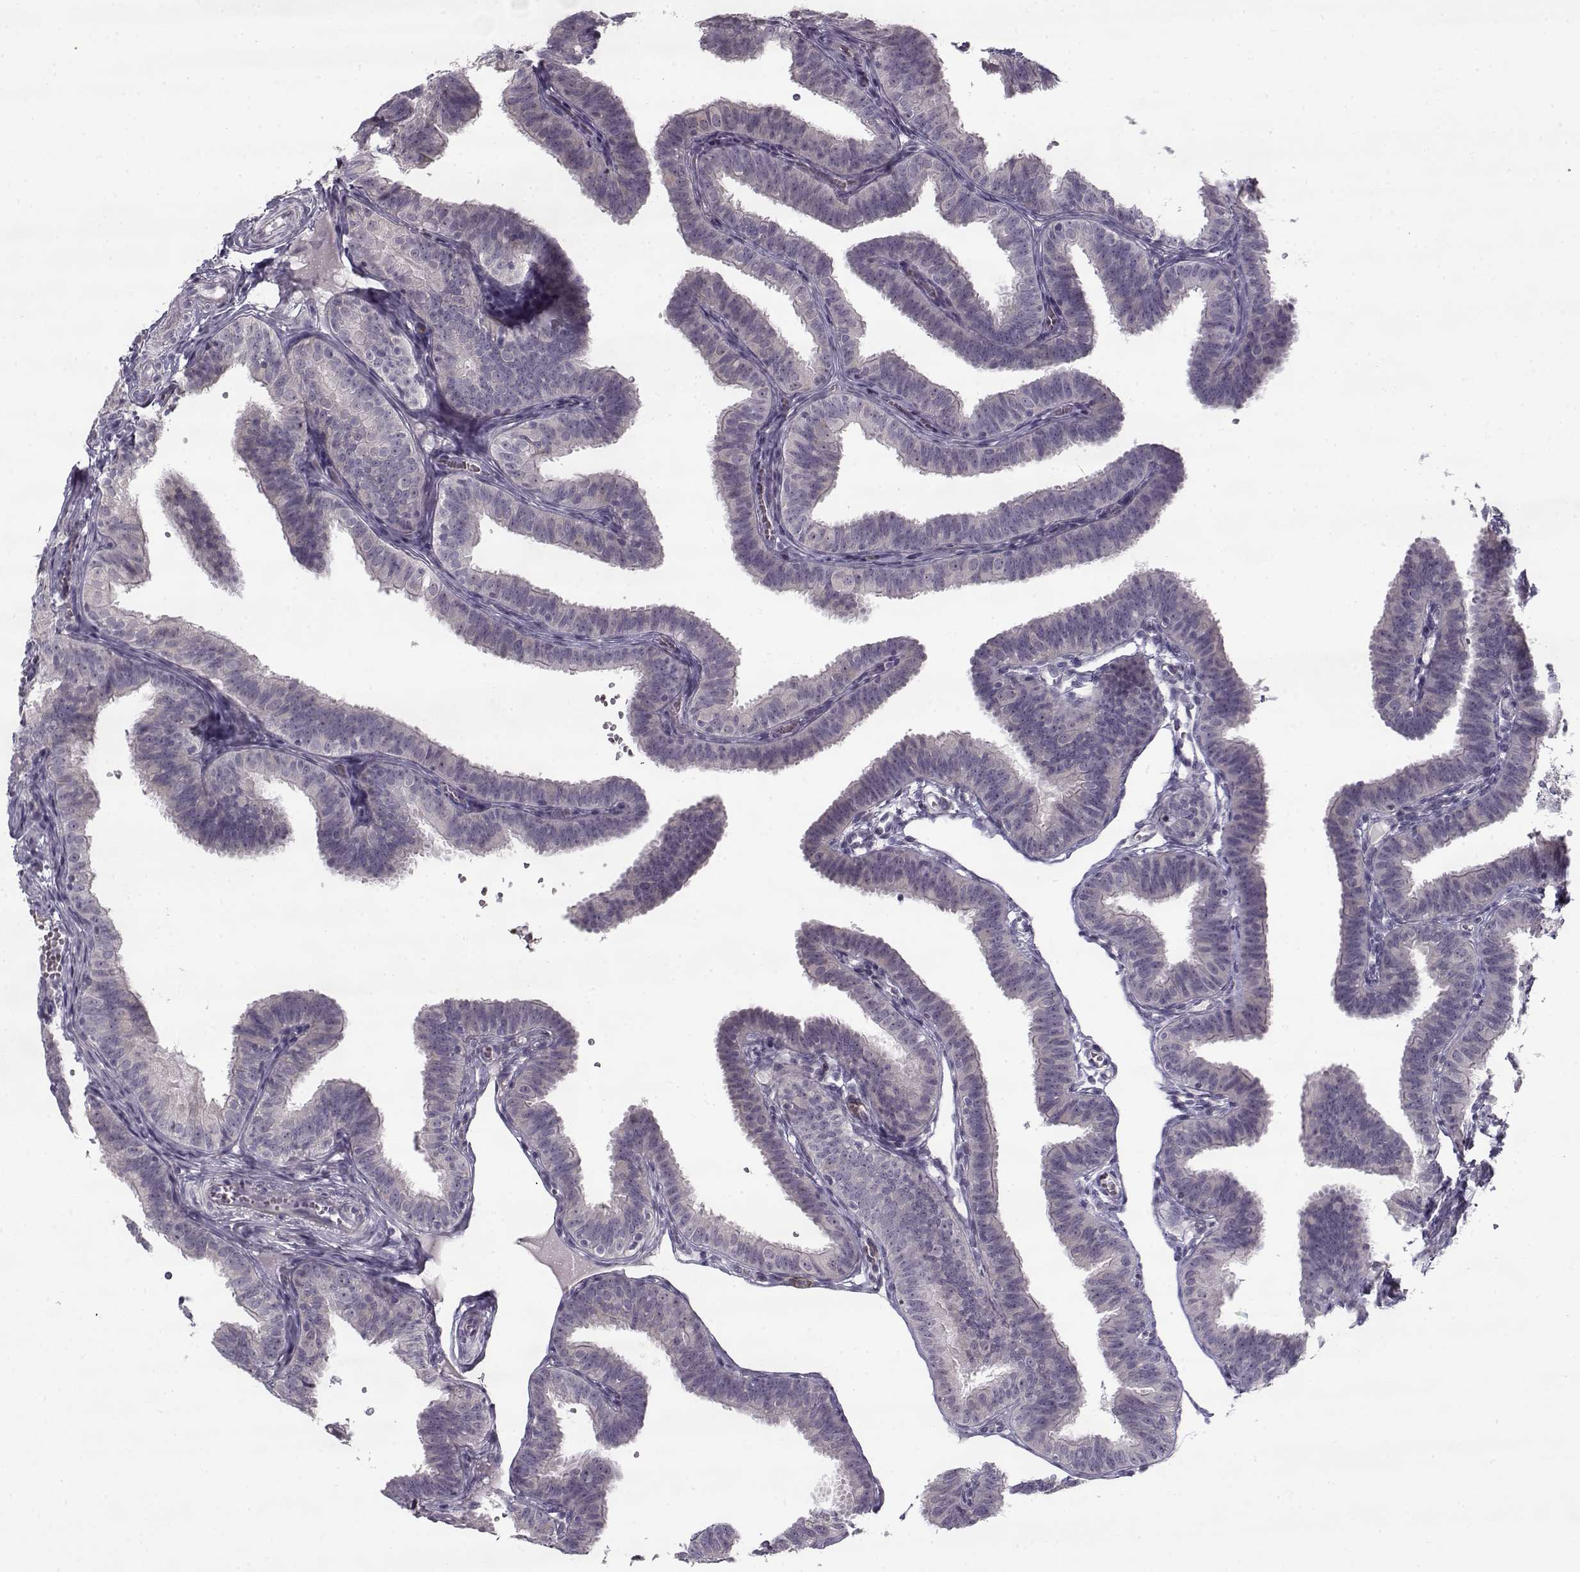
{"staining": {"intensity": "negative", "quantity": "none", "location": "none"}, "tissue": "fallopian tube", "cell_type": "Glandular cells", "image_type": "normal", "snomed": [{"axis": "morphology", "description": "Normal tissue, NOS"}, {"axis": "topography", "description": "Fallopian tube"}], "caption": "A high-resolution photomicrograph shows immunohistochemistry staining of benign fallopian tube, which reveals no significant staining in glandular cells. The staining is performed using DAB brown chromogen with nuclei counter-stained in using hematoxylin.", "gene": "PNMT", "patient": {"sex": "female", "age": 25}}